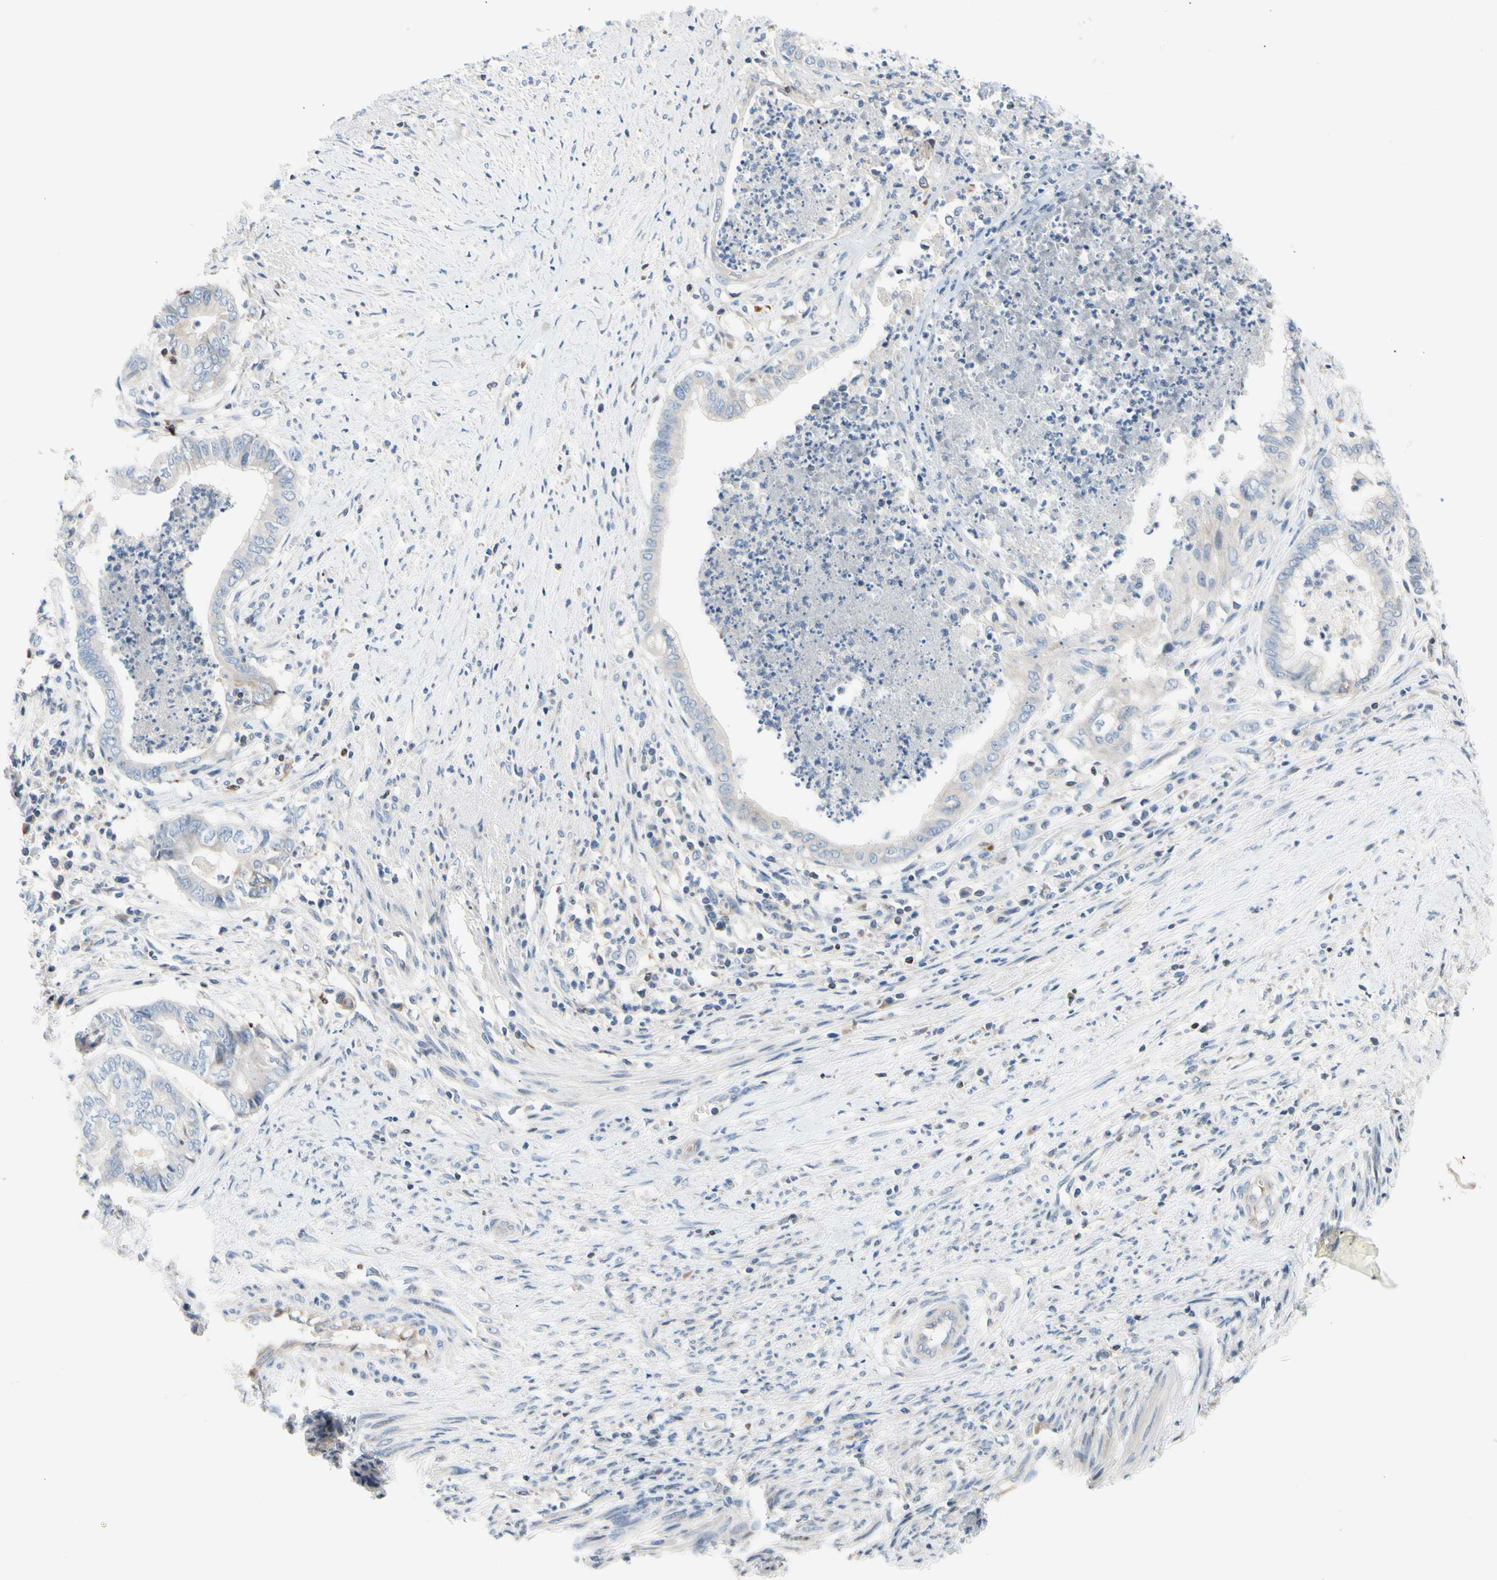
{"staining": {"intensity": "negative", "quantity": "none", "location": "none"}, "tissue": "endometrial cancer", "cell_type": "Tumor cells", "image_type": "cancer", "snomed": [{"axis": "morphology", "description": "Necrosis, NOS"}, {"axis": "morphology", "description": "Adenocarcinoma, NOS"}, {"axis": "topography", "description": "Endometrium"}], "caption": "Tumor cells are negative for brown protein staining in endometrial adenocarcinoma.", "gene": "MAP3K3", "patient": {"sex": "female", "age": 79}}